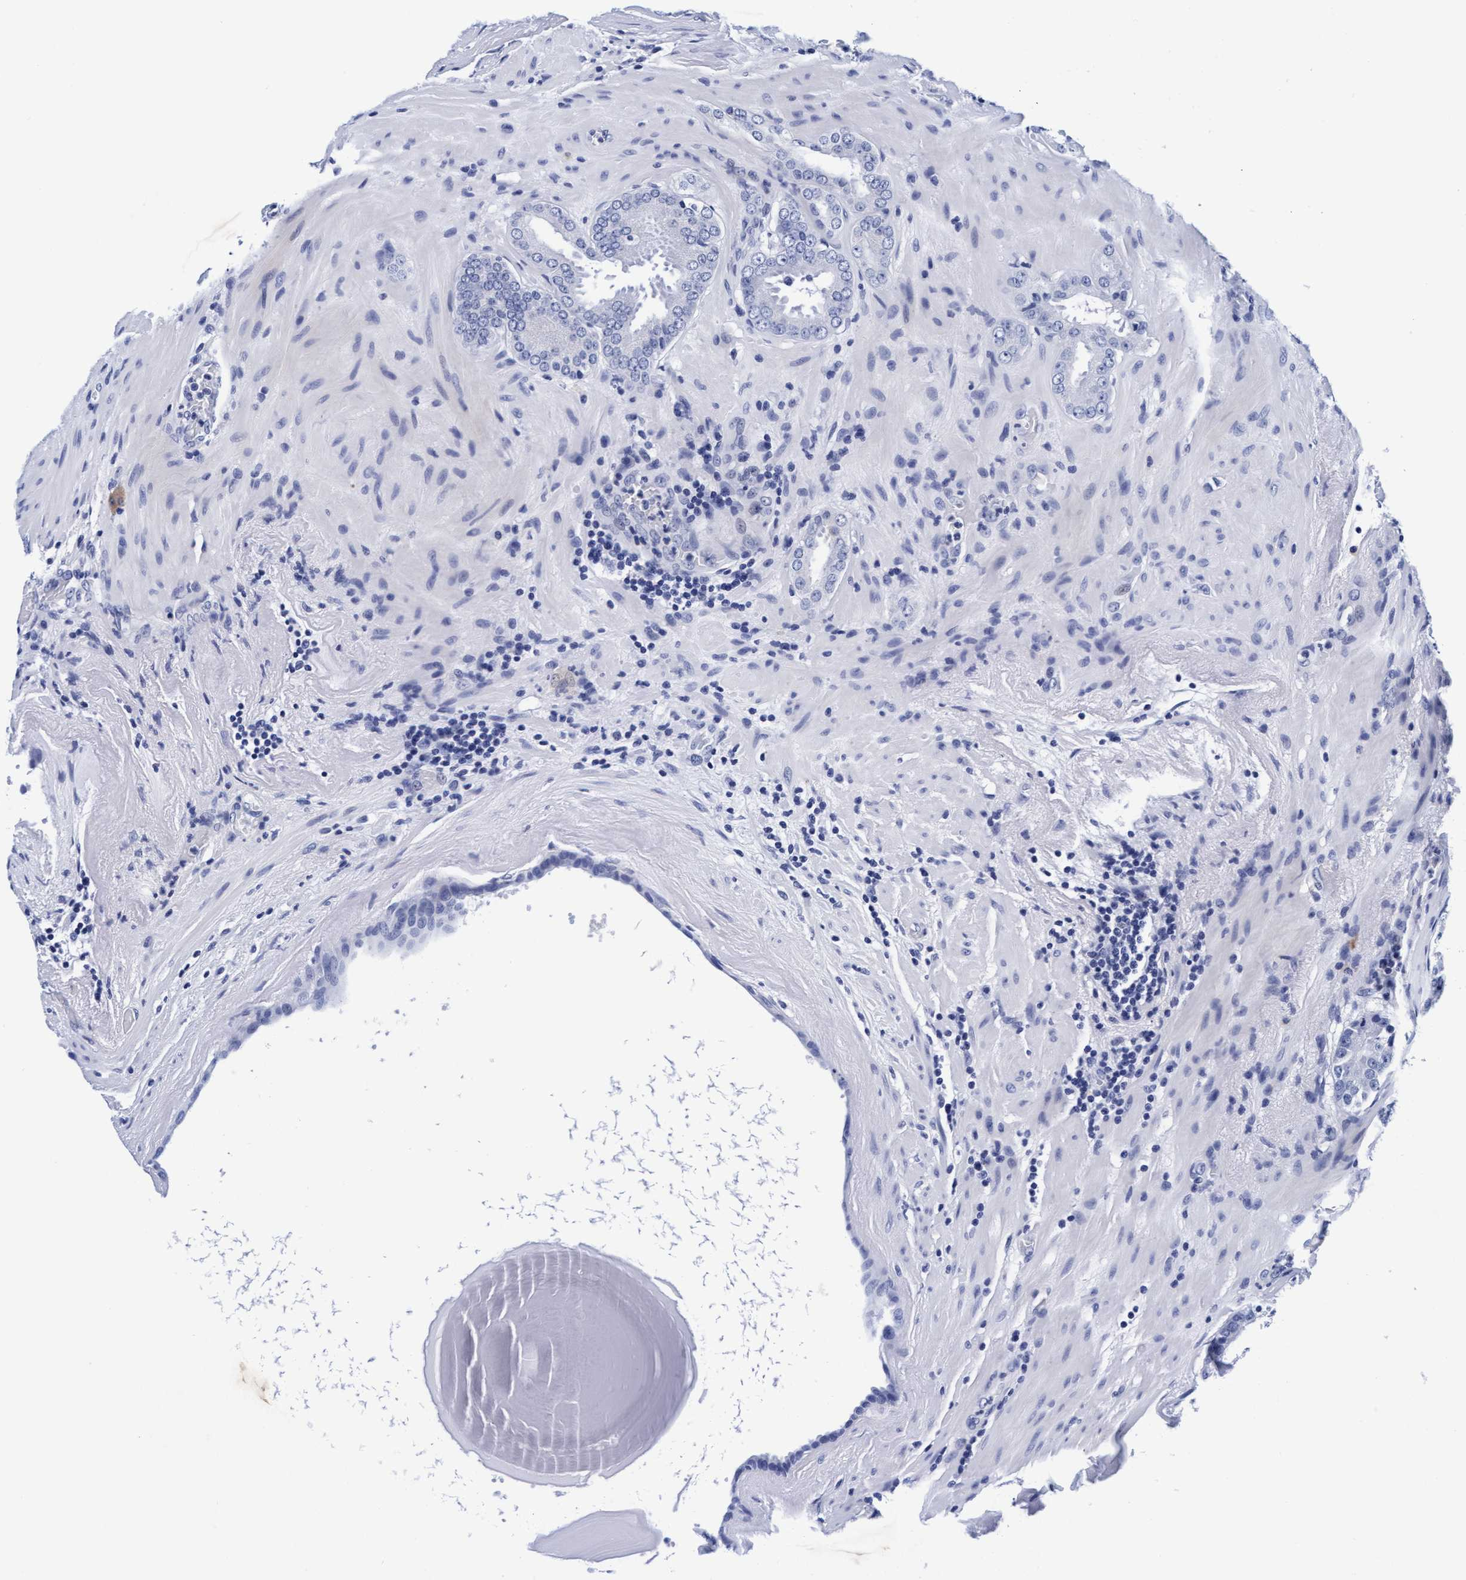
{"staining": {"intensity": "negative", "quantity": "none", "location": "none"}, "tissue": "prostate cancer", "cell_type": "Tumor cells", "image_type": "cancer", "snomed": [{"axis": "morphology", "description": "Adenocarcinoma, Low grade"}, {"axis": "topography", "description": "Prostate"}], "caption": "A high-resolution image shows immunohistochemistry (IHC) staining of adenocarcinoma (low-grade) (prostate), which reveals no significant expression in tumor cells.", "gene": "ARSG", "patient": {"sex": "male", "age": 69}}